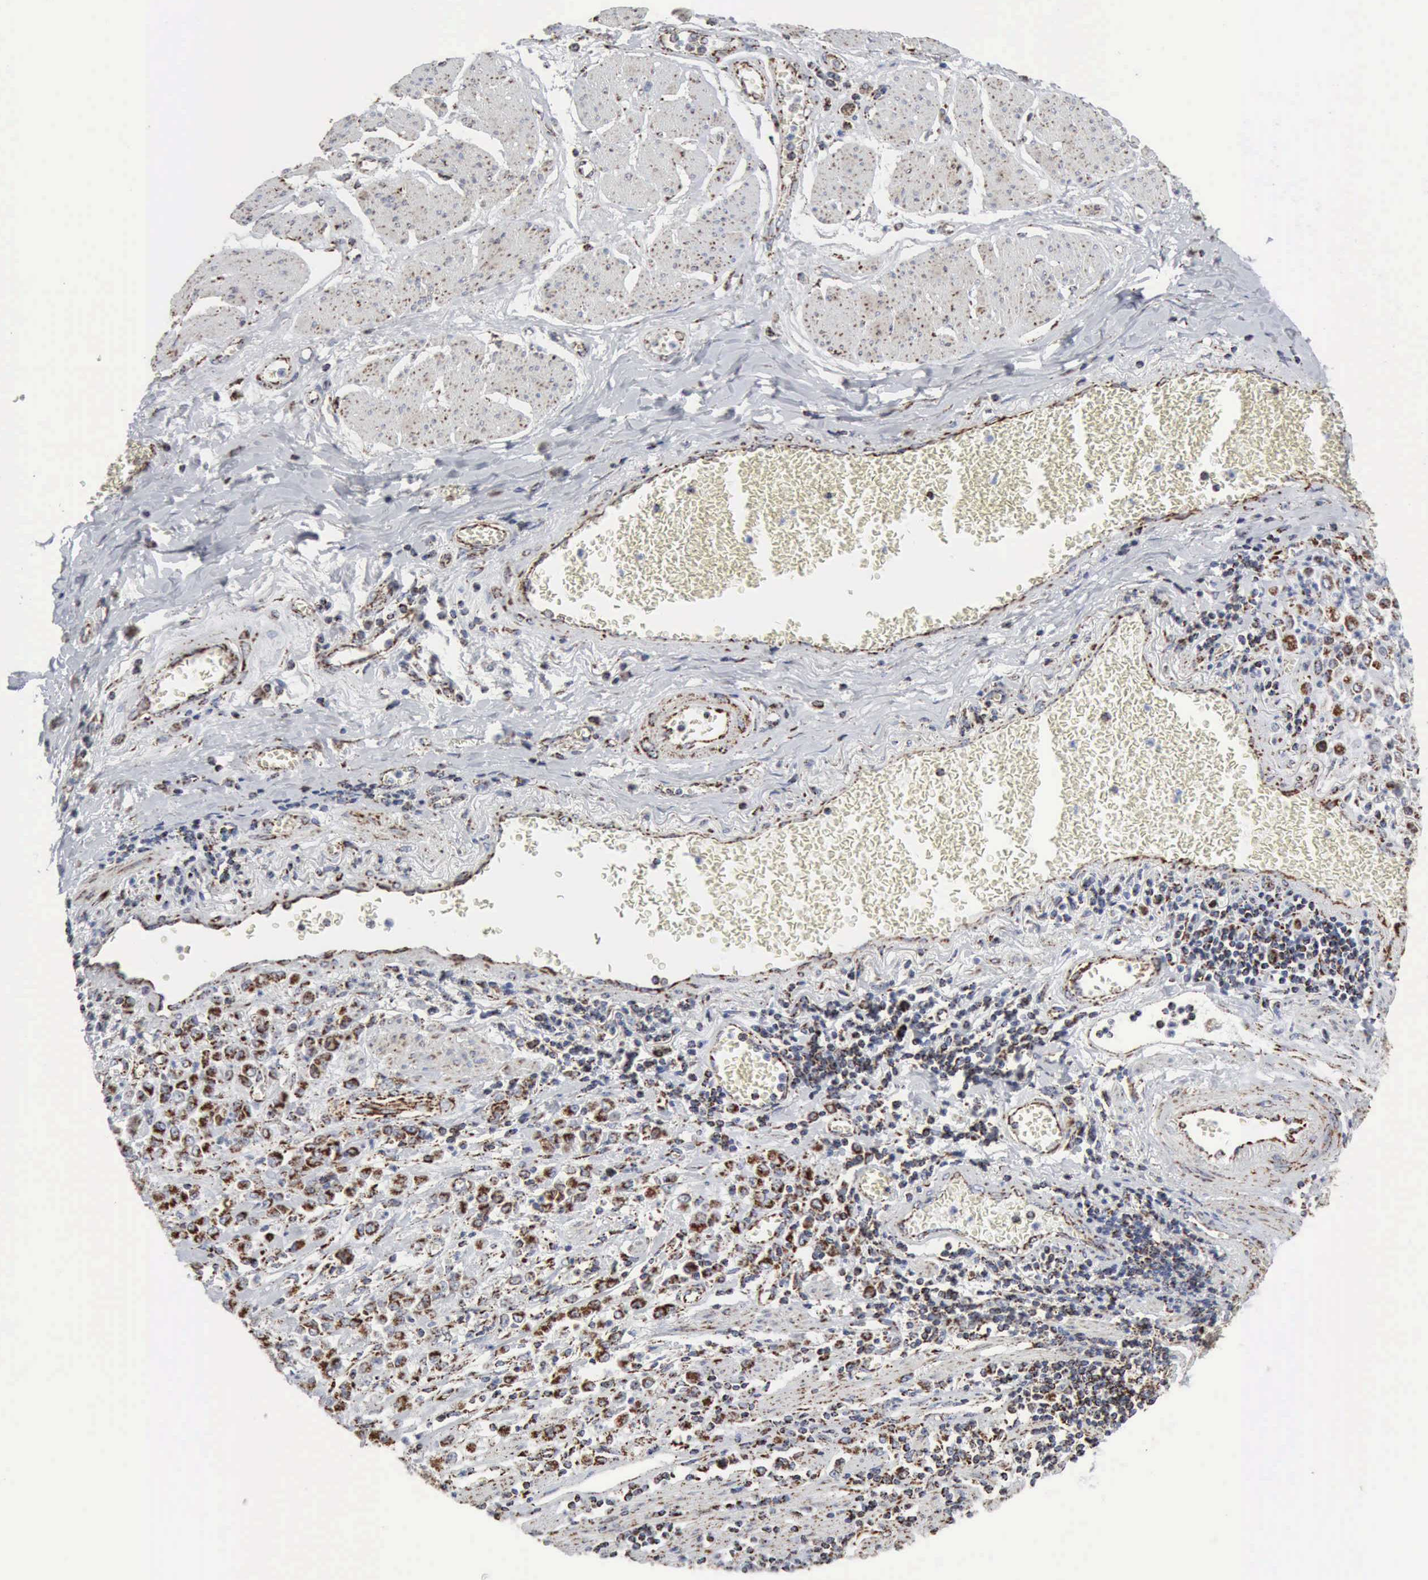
{"staining": {"intensity": "moderate", "quantity": ">75%", "location": "cytoplasmic/membranous"}, "tissue": "stomach cancer", "cell_type": "Tumor cells", "image_type": "cancer", "snomed": [{"axis": "morphology", "description": "Adenocarcinoma, NOS"}, {"axis": "topography", "description": "Stomach"}], "caption": "An immunohistochemistry image of neoplastic tissue is shown. Protein staining in brown shows moderate cytoplasmic/membranous positivity in adenocarcinoma (stomach) within tumor cells. (DAB (3,3'-diaminobenzidine) IHC with brightfield microscopy, high magnification).", "gene": "ACO2", "patient": {"sex": "male", "age": 72}}